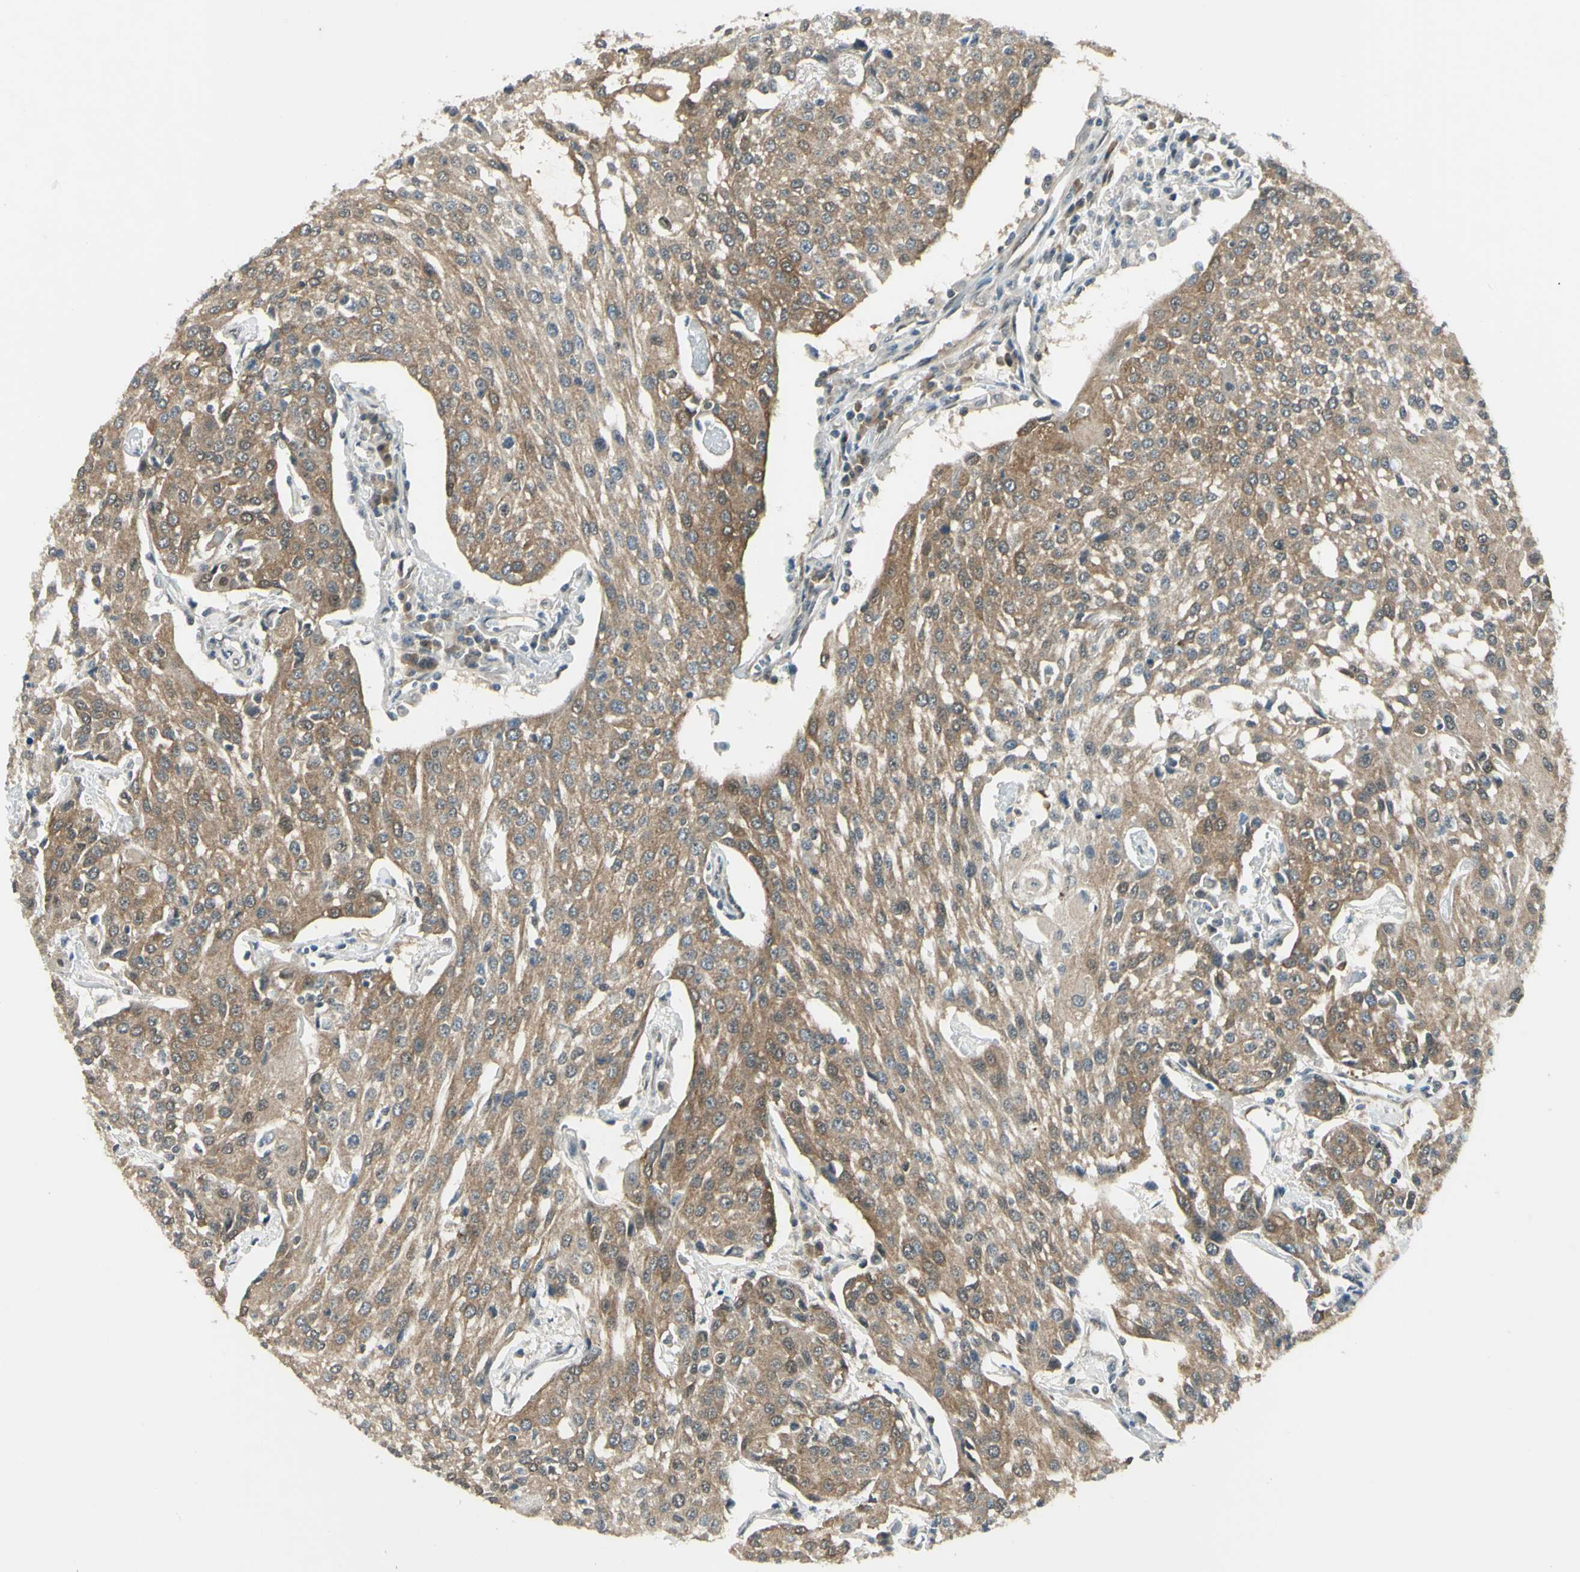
{"staining": {"intensity": "moderate", "quantity": ">75%", "location": "cytoplasmic/membranous"}, "tissue": "urothelial cancer", "cell_type": "Tumor cells", "image_type": "cancer", "snomed": [{"axis": "morphology", "description": "Urothelial carcinoma, High grade"}, {"axis": "topography", "description": "Urinary bladder"}], "caption": "A photomicrograph of human urothelial cancer stained for a protein displays moderate cytoplasmic/membranous brown staining in tumor cells. Ihc stains the protein in brown and the nuclei are stained blue.", "gene": "PSMD5", "patient": {"sex": "female", "age": 85}}